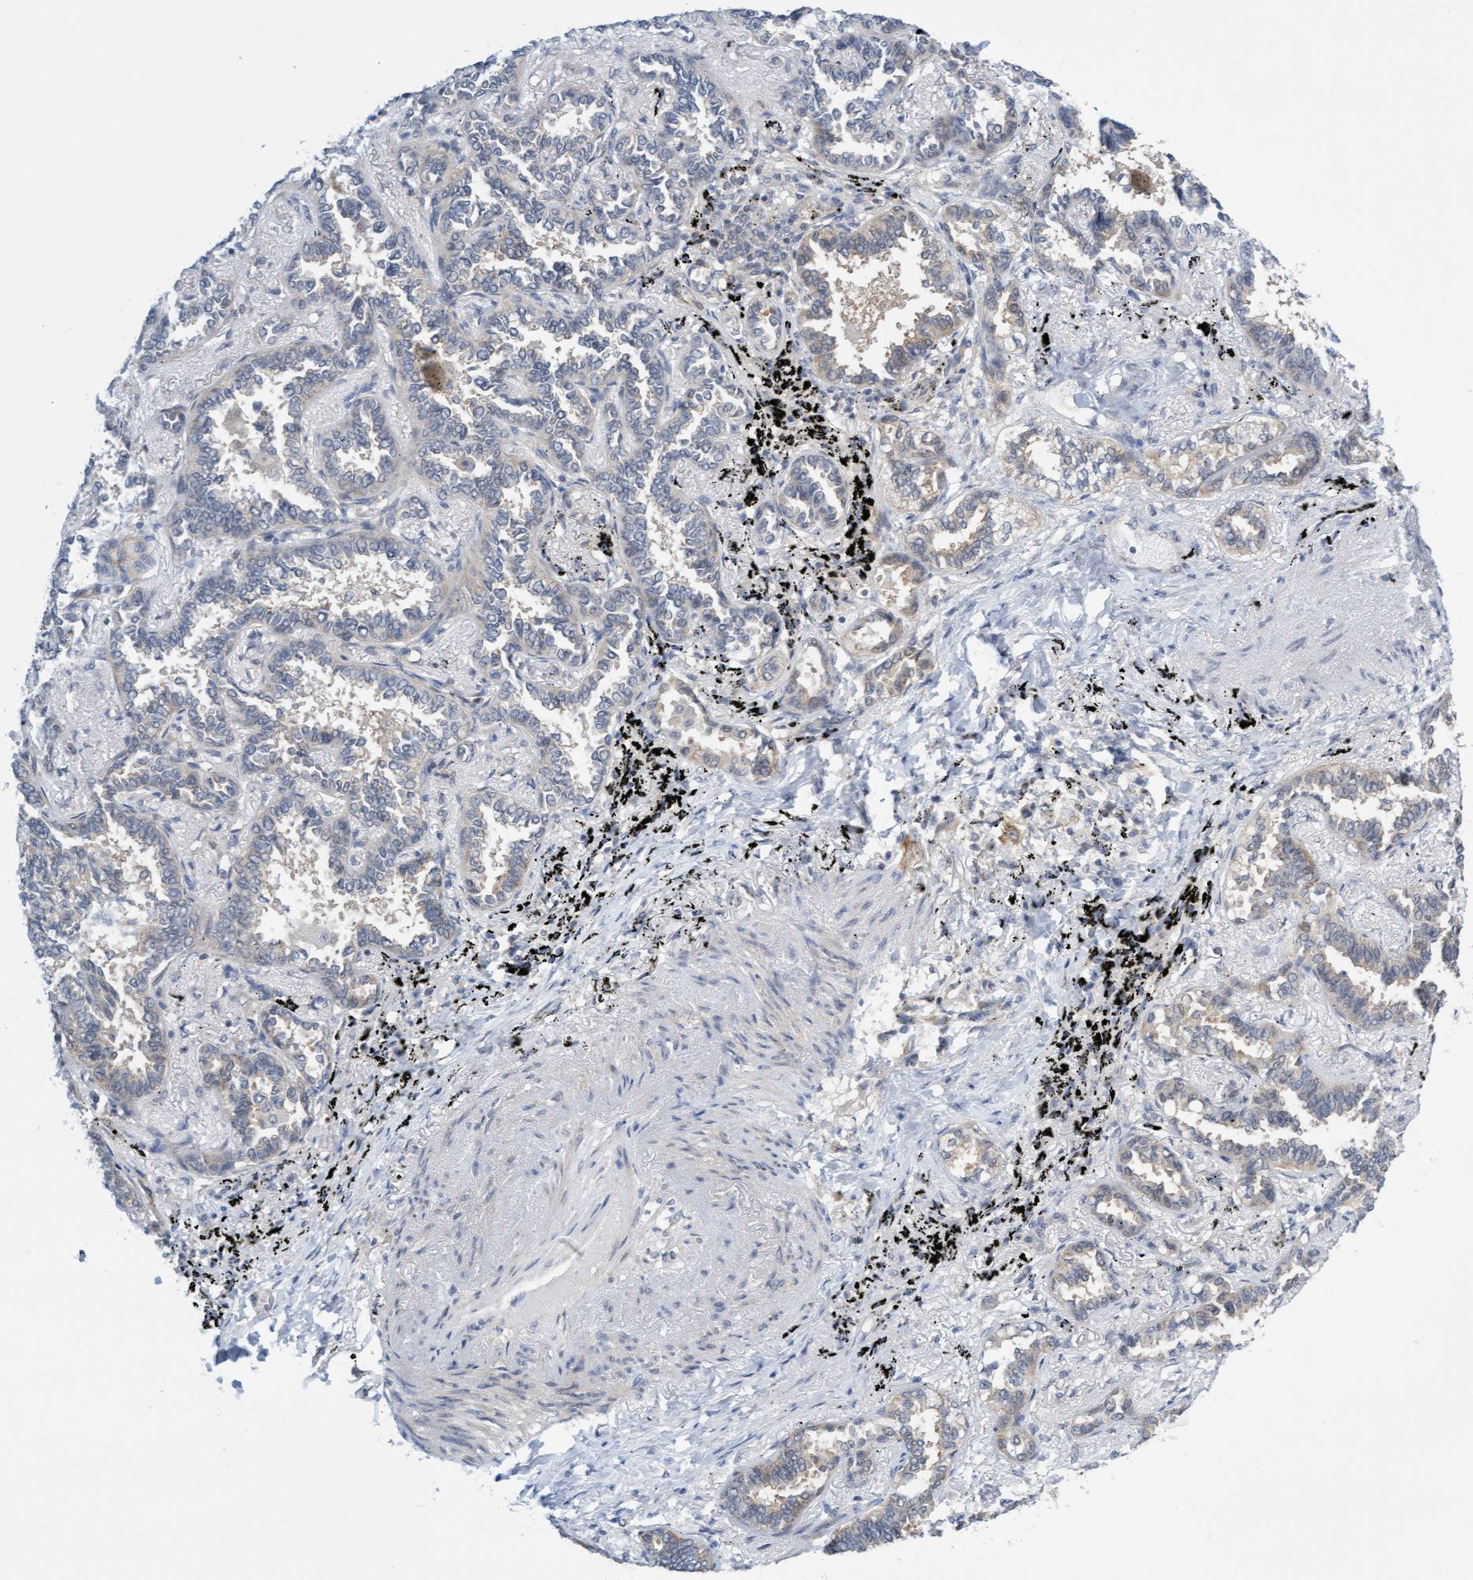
{"staining": {"intensity": "weak", "quantity": "<25%", "location": "cytoplasmic/membranous"}, "tissue": "lung cancer", "cell_type": "Tumor cells", "image_type": "cancer", "snomed": [{"axis": "morphology", "description": "Adenocarcinoma, NOS"}, {"axis": "topography", "description": "Lung"}], "caption": "Protein analysis of lung cancer reveals no significant expression in tumor cells.", "gene": "AMZ2", "patient": {"sex": "male", "age": 59}}